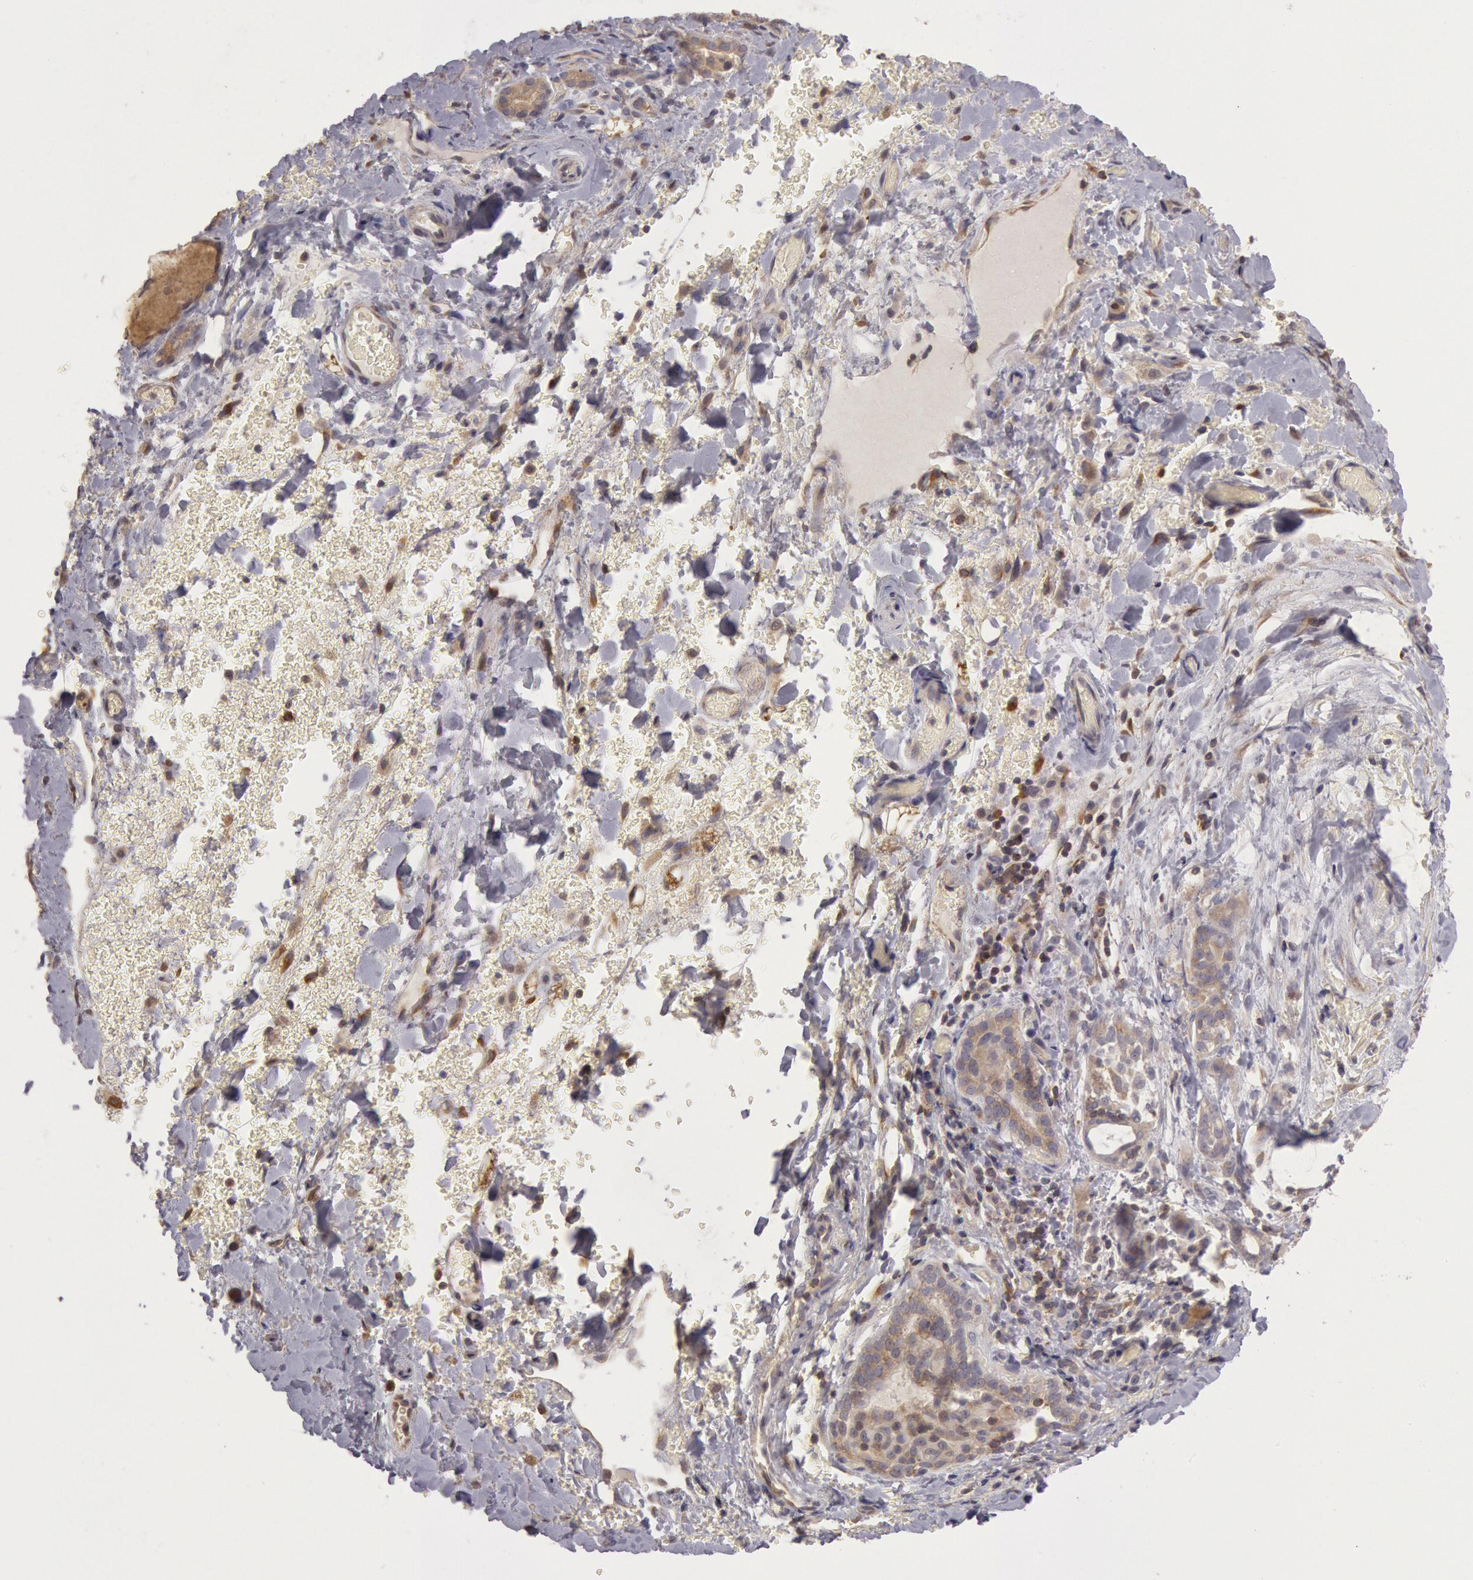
{"staining": {"intensity": "moderate", "quantity": ">75%", "location": "cytoplasmic/membranous"}, "tissue": "thyroid gland", "cell_type": "Glandular cells", "image_type": "normal", "snomed": [{"axis": "morphology", "description": "Normal tissue, NOS"}, {"axis": "topography", "description": "Thyroid gland"}], "caption": "Protein staining of unremarkable thyroid gland displays moderate cytoplasmic/membranous staining in about >75% of glandular cells. (brown staining indicates protein expression, while blue staining denotes nuclei).", "gene": "NMT2", "patient": {"sex": "male", "age": 61}}